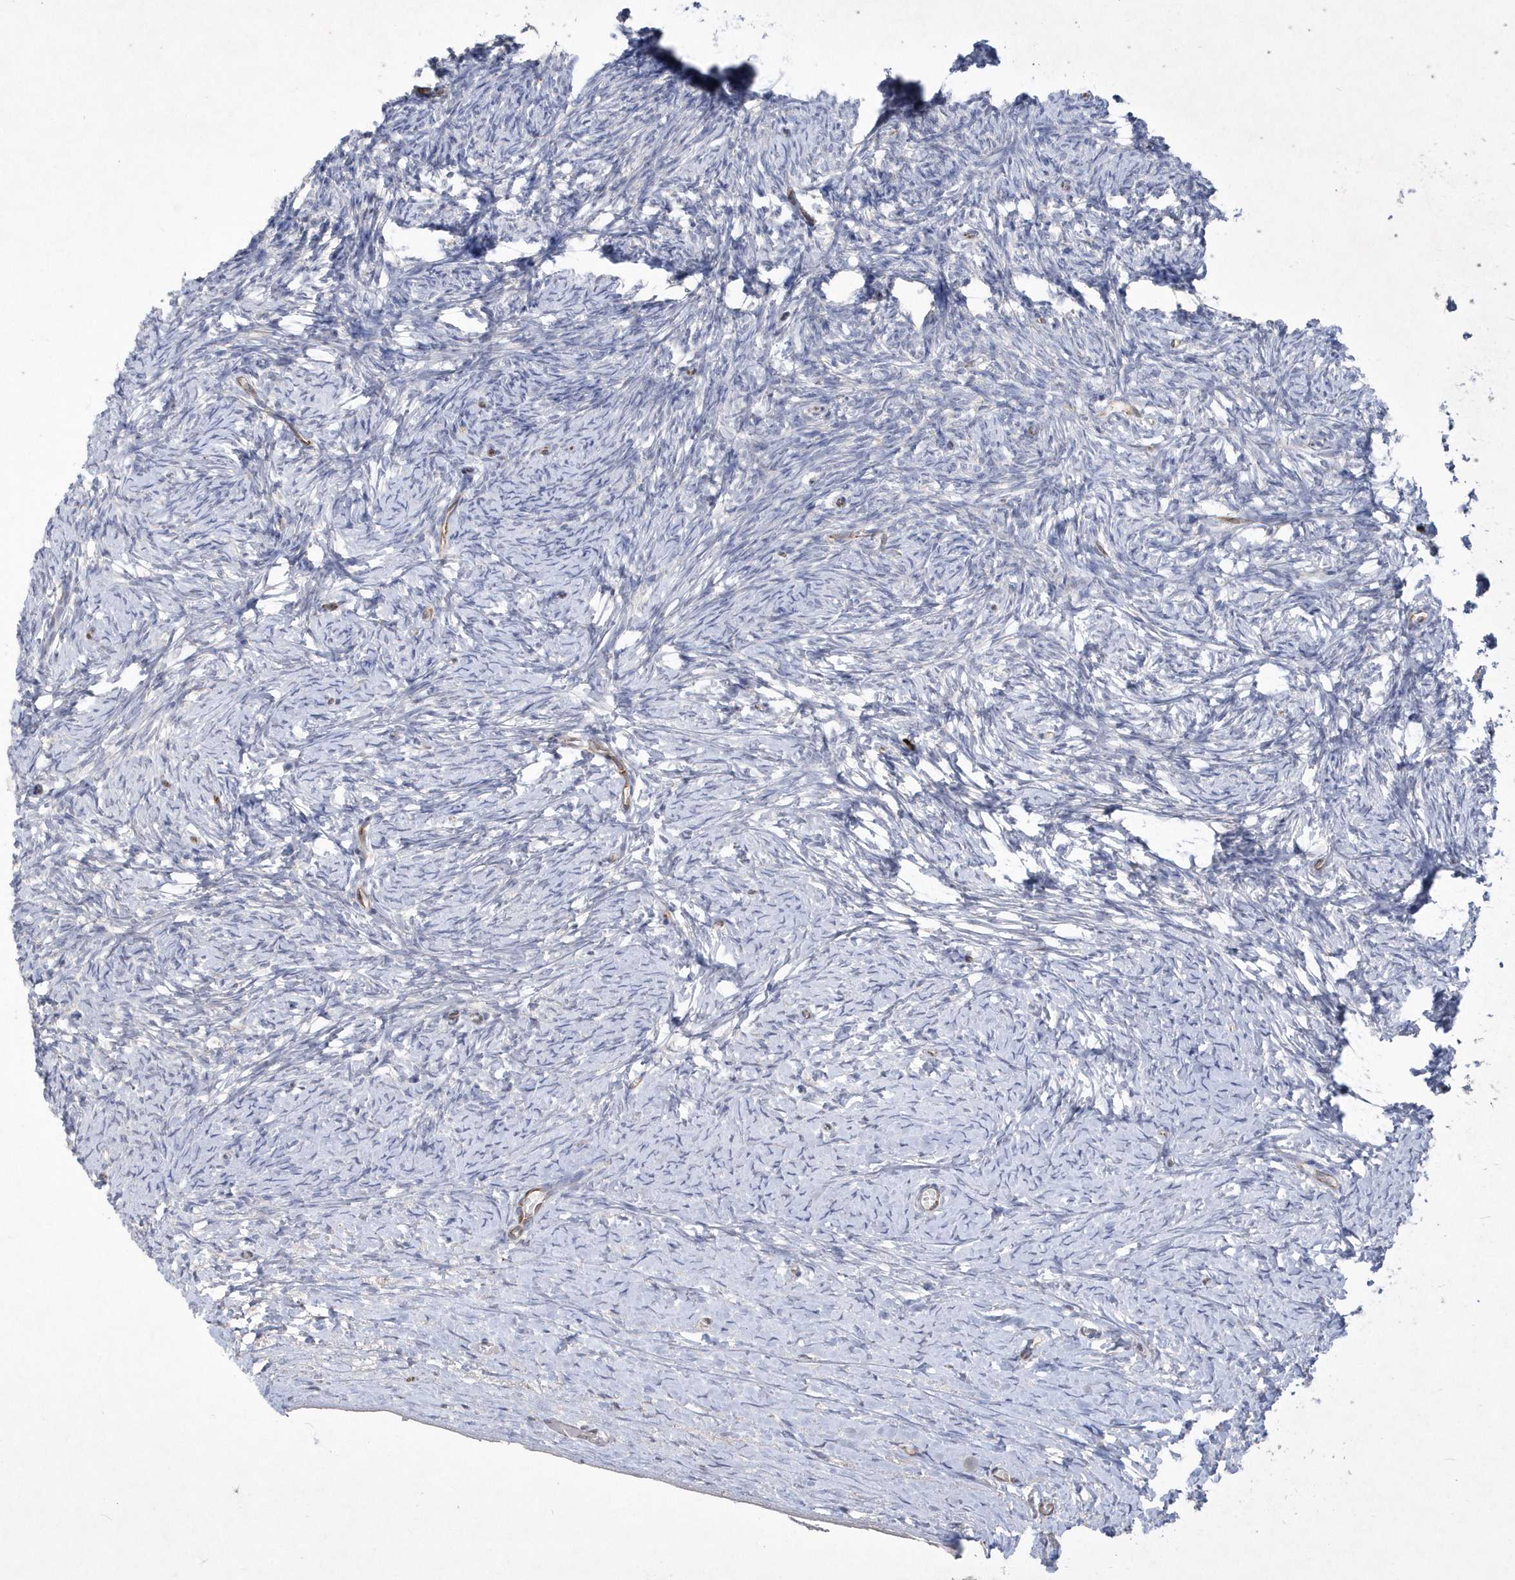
{"staining": {"intensity": "negative", "quantity": "none", "location": "none"}, "tissue": "ovary", "cell_type": "Ovarian stroma cells", "image_type": "normal", "snomed": [{"axis": "morphology", "description": "Normal tissue, NOS"}, {"axis": "morphology", "description": "Developmental malformation"}, {"axis": "topography", "description": "Ovary"}], "caption": "Immunohistochemistry (IHC) photomicrograph of unremarkable ovary: ovary stained with DAB displays no significant protein staining in ovarian stroma cells. (Stains: DAB (3,3'-diaminobenzidine) immunohistochemistry (IHC) with hematoxylin counter stain, Microscopy: brightfield microscopy at high magnification).", "gene": "DGAT1", "patient": {"sex": "female", "age": 39}}